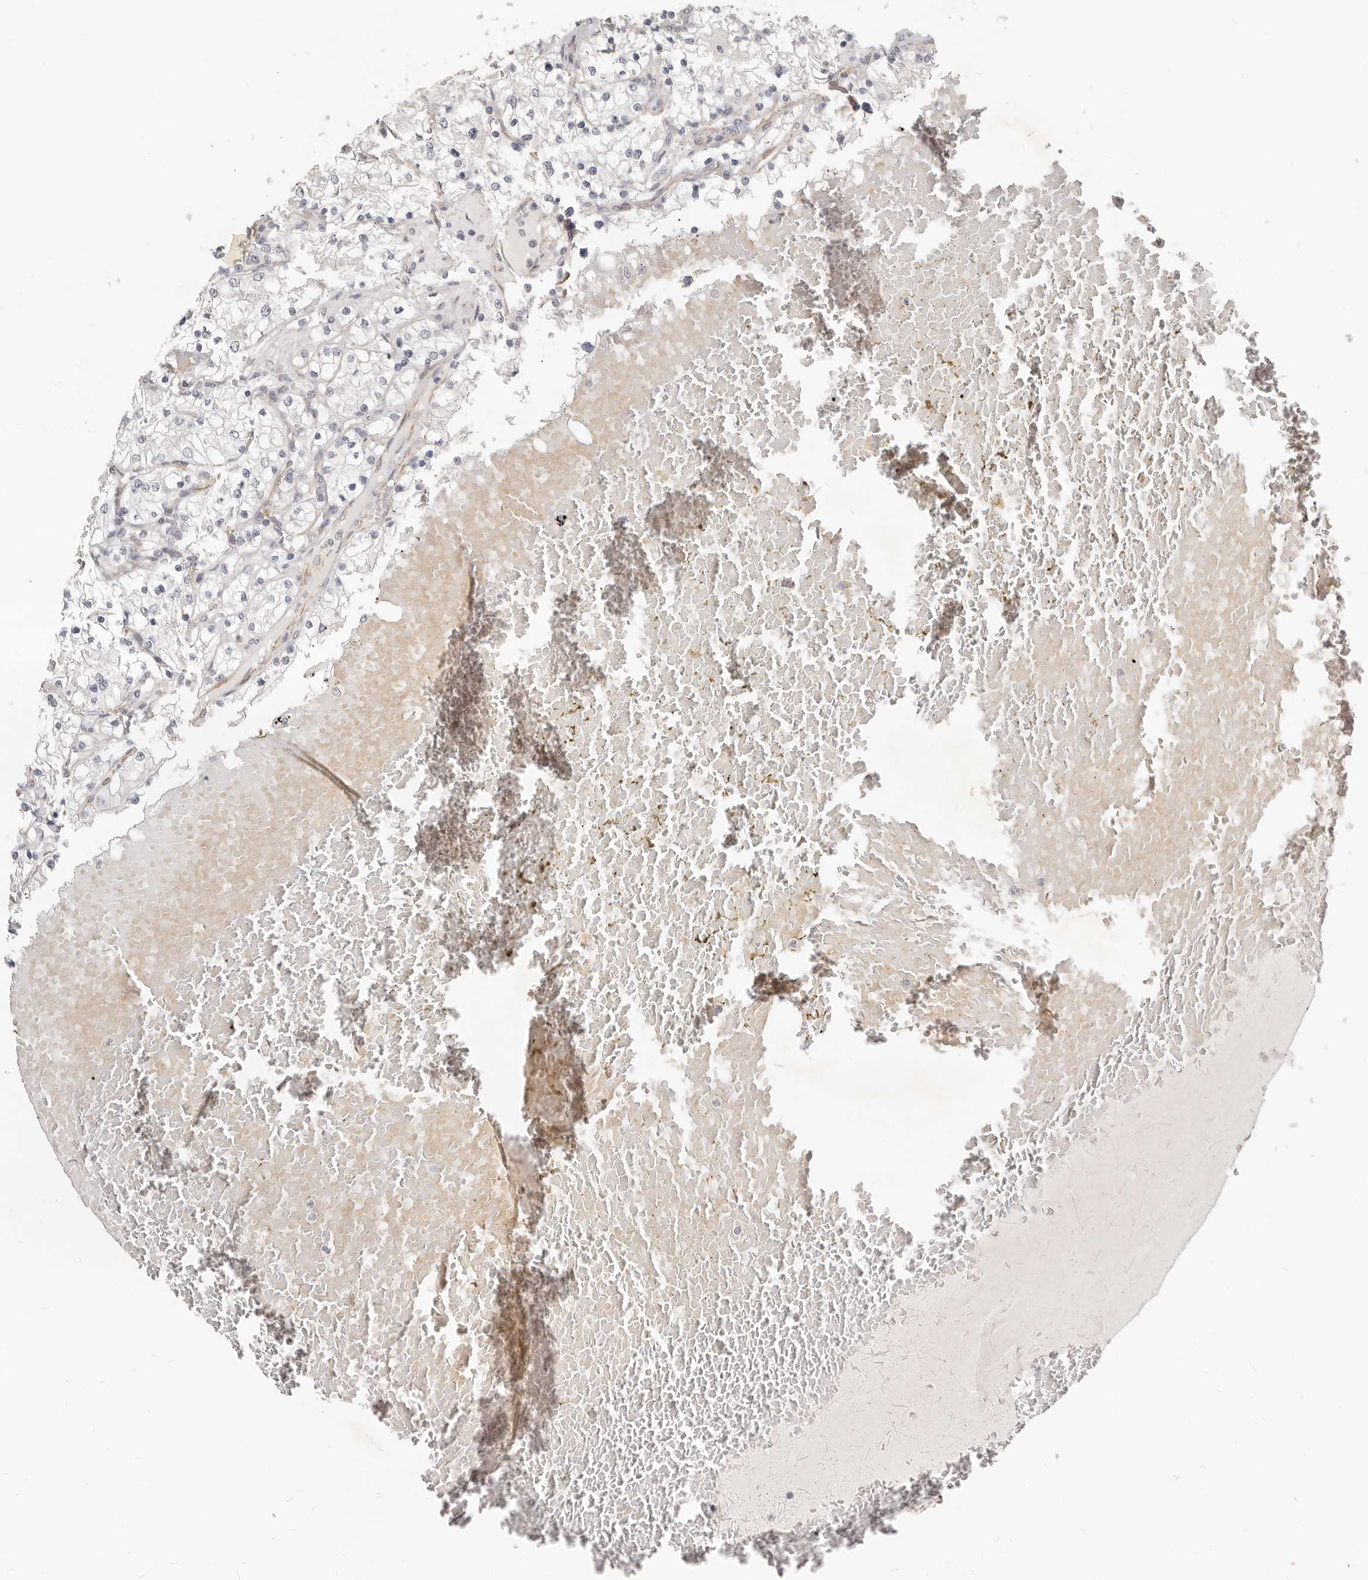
{"staining": {"intensity": "negative", "quantity": "none", "location": "none"}, "tissue": "renal cancer", "cell_type": "Tumor cells", "image_type": "cancer", "snomed": [{"axis": "morphology", "description": "Normal tissue, NOS"}, {"axis": "morphology", "description": "Adenocarcinoma, NOS"}, {"axis": "topography", "description": "Kidney"}], "caption": "Immunohistochemical staining of renal adenocarcinoma shows no significant staining in tumor cells.", "gene": "RABAC1", "patient": {"sex": "male", "age": 68}}